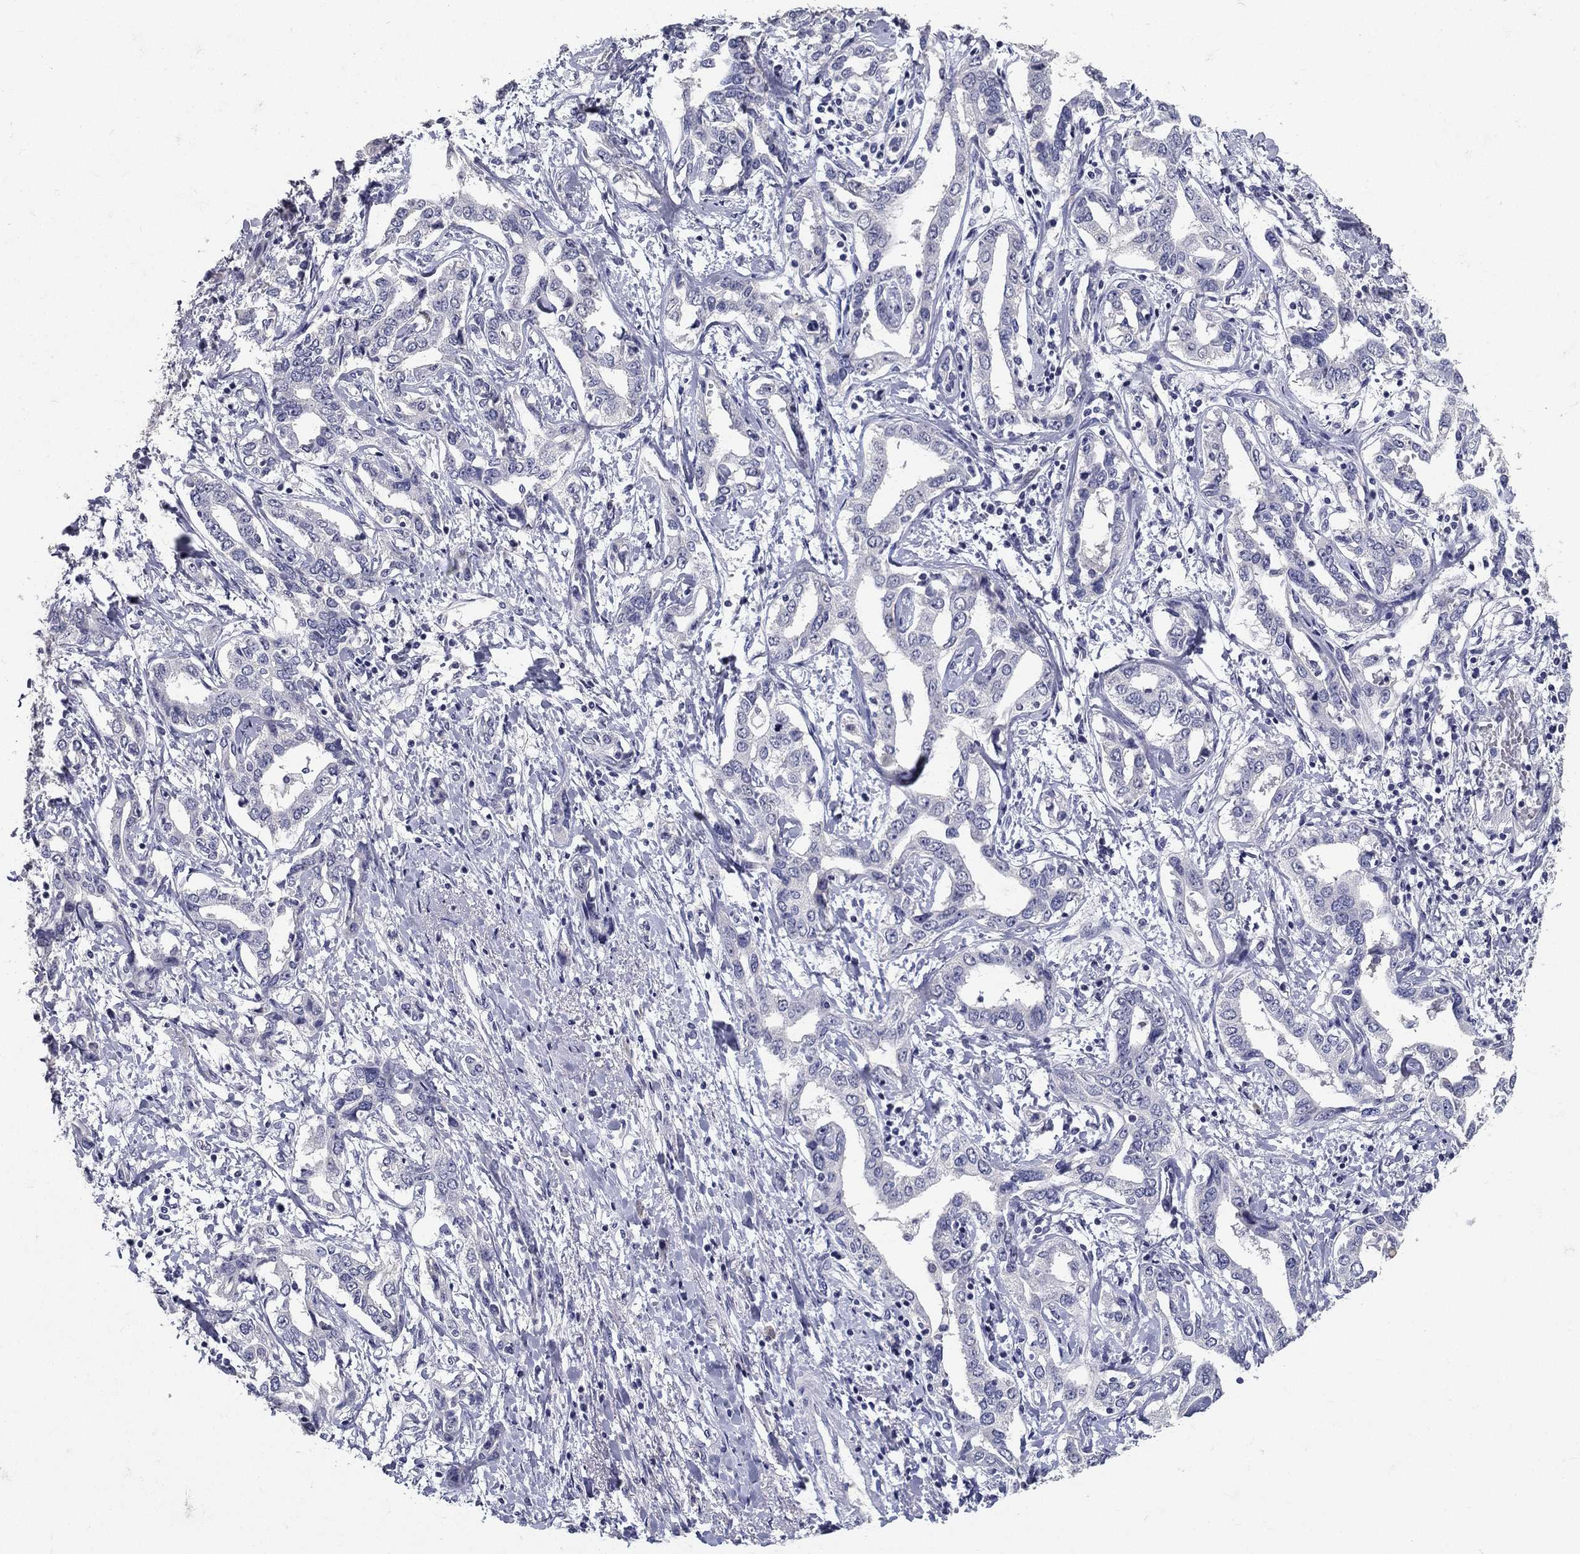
{"staining": {"intensity": "negative", "quantity": "none", "location": "none"}, "tissue": "liver cancer", "cell_type": "Tumor cells", "image_type": "cancer", "snomed": [{"axis": "morphology", "description": "Cholangiocarcinoma"}, {"axis": "topography", "description": "Liver"}], "caption": "Immunohistochemical staining of human liver cancer (cholangiocarcinoma) exhibits no significant staining in tumor cells.", "gene": "POMC", "patient": {"sex": "male", "age": 59}}